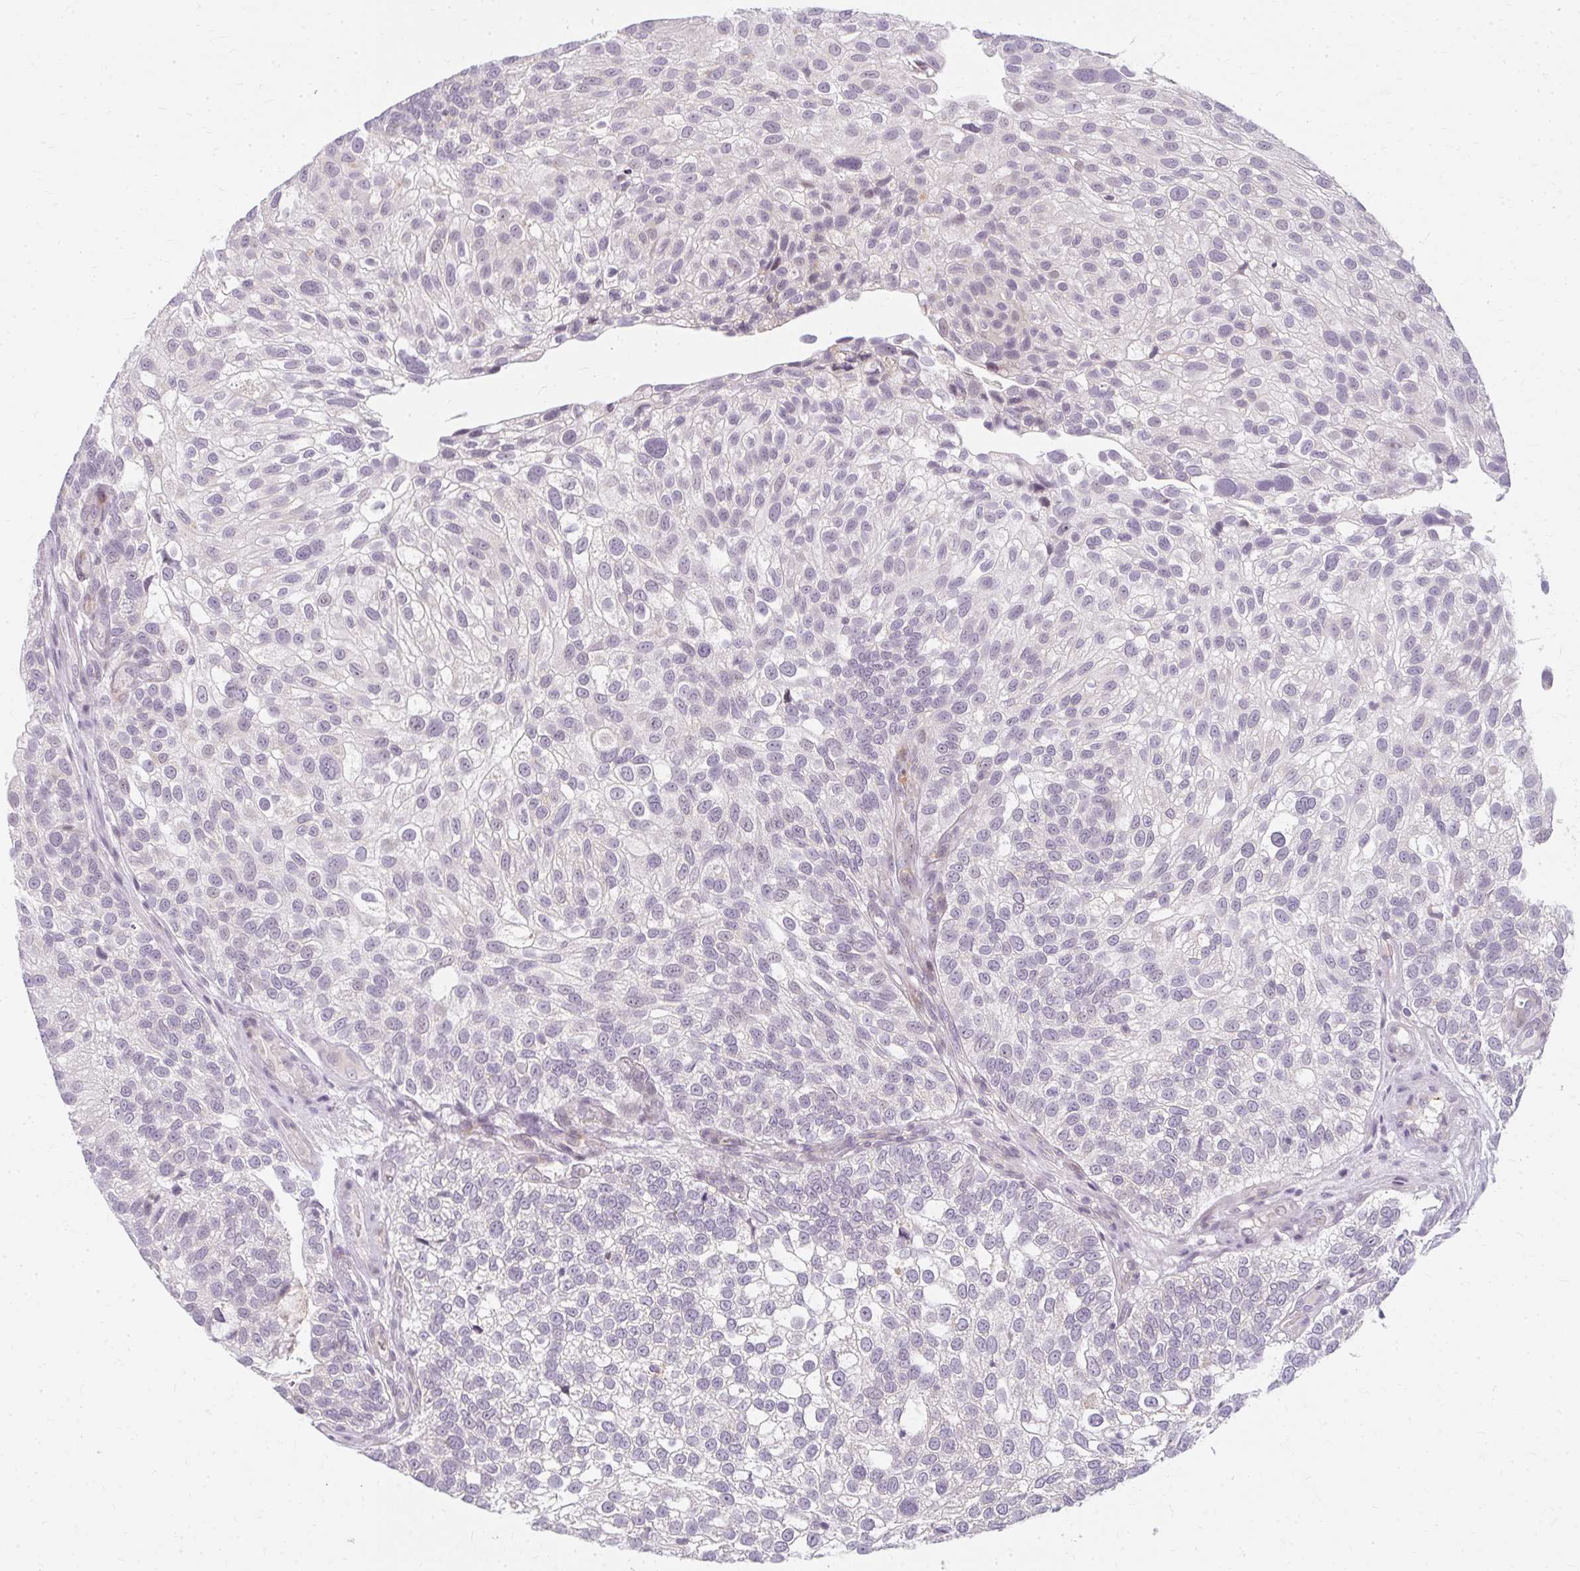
{"staining": {"intensity": "negative", "quantity": "none", "location": "none"}, "tissue": "urothelial cancer", "cell_type": "Tumor cells", "image_type": "cancer", "snomed": [{"axis": "morphology", "description": "Urothelial carcinoma, NOS"}, {"axis": "topography", "description": "Urinary bladder"}], "caption": "An image of human urothelial cancer is negative for staining in tumor cells. (Brightfield microscopy of DAB immunohistochemistry (IHC) at high magnification).", "gene": "ZFYVE26", "patient": {"sex": "male", "age": 87}}